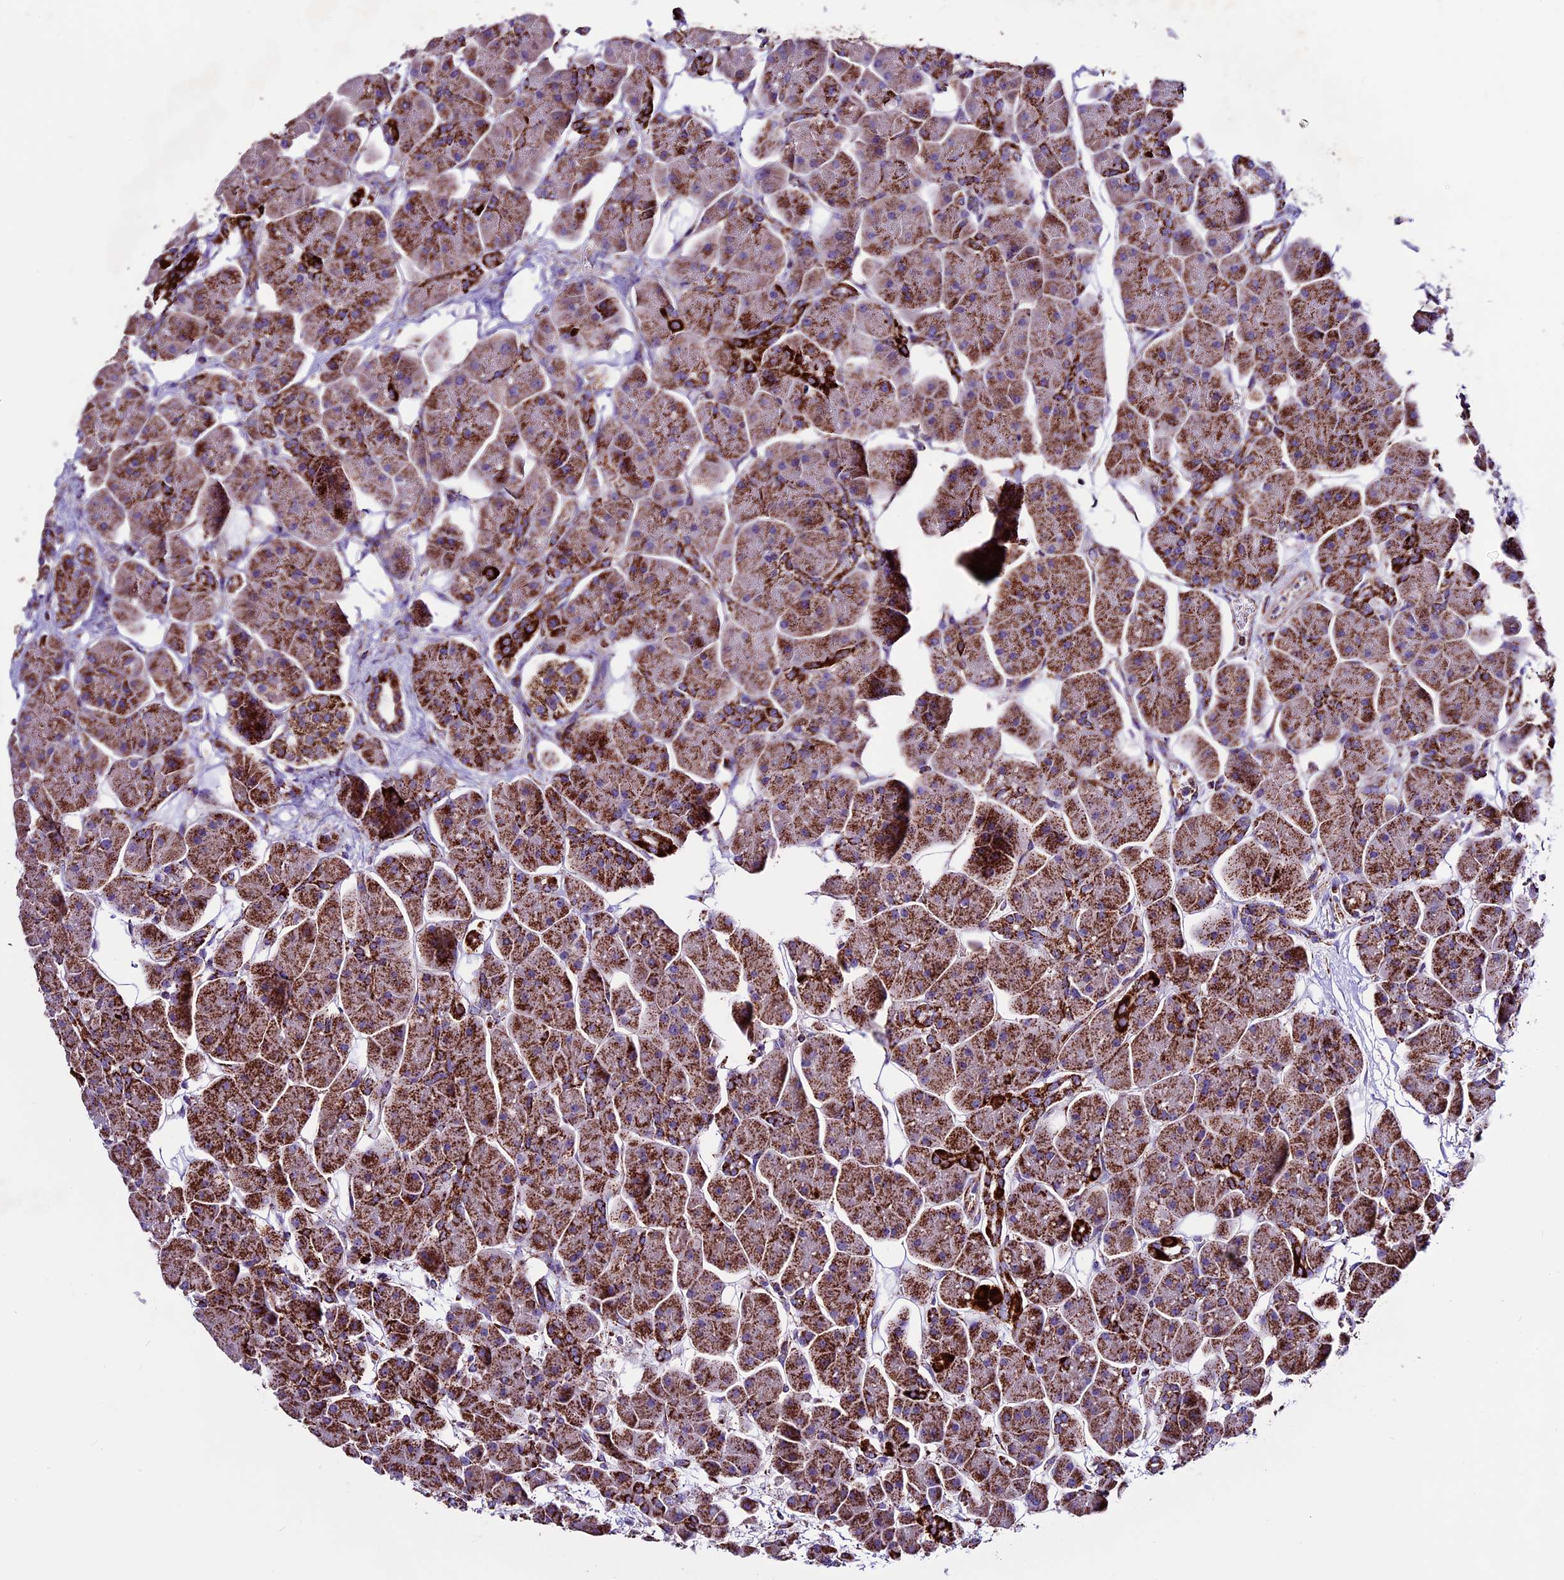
{"staining": {"intensity": "strong", "quantity": ">75%", "location": "cytoplasmic/membranous"}, "tissue": "pancreas", "cell_type": "Exocrine glandular cells", "image_type": "normal", "snomed": [{"axis": "morphology", "description": "Normal tissue, NOS"}, {"axis": "topography", "description": "Pancreas"}], "caption": "High-power microscopy captured an immunohistochemistry photomicrograph of unremarkable pancreas, revealing strong cytoplasmic/membranous positivity in about >75% of exocrine glandular cells.", "gene": "CX3CL1", "patient": {"sex": "male", "age": 66}}